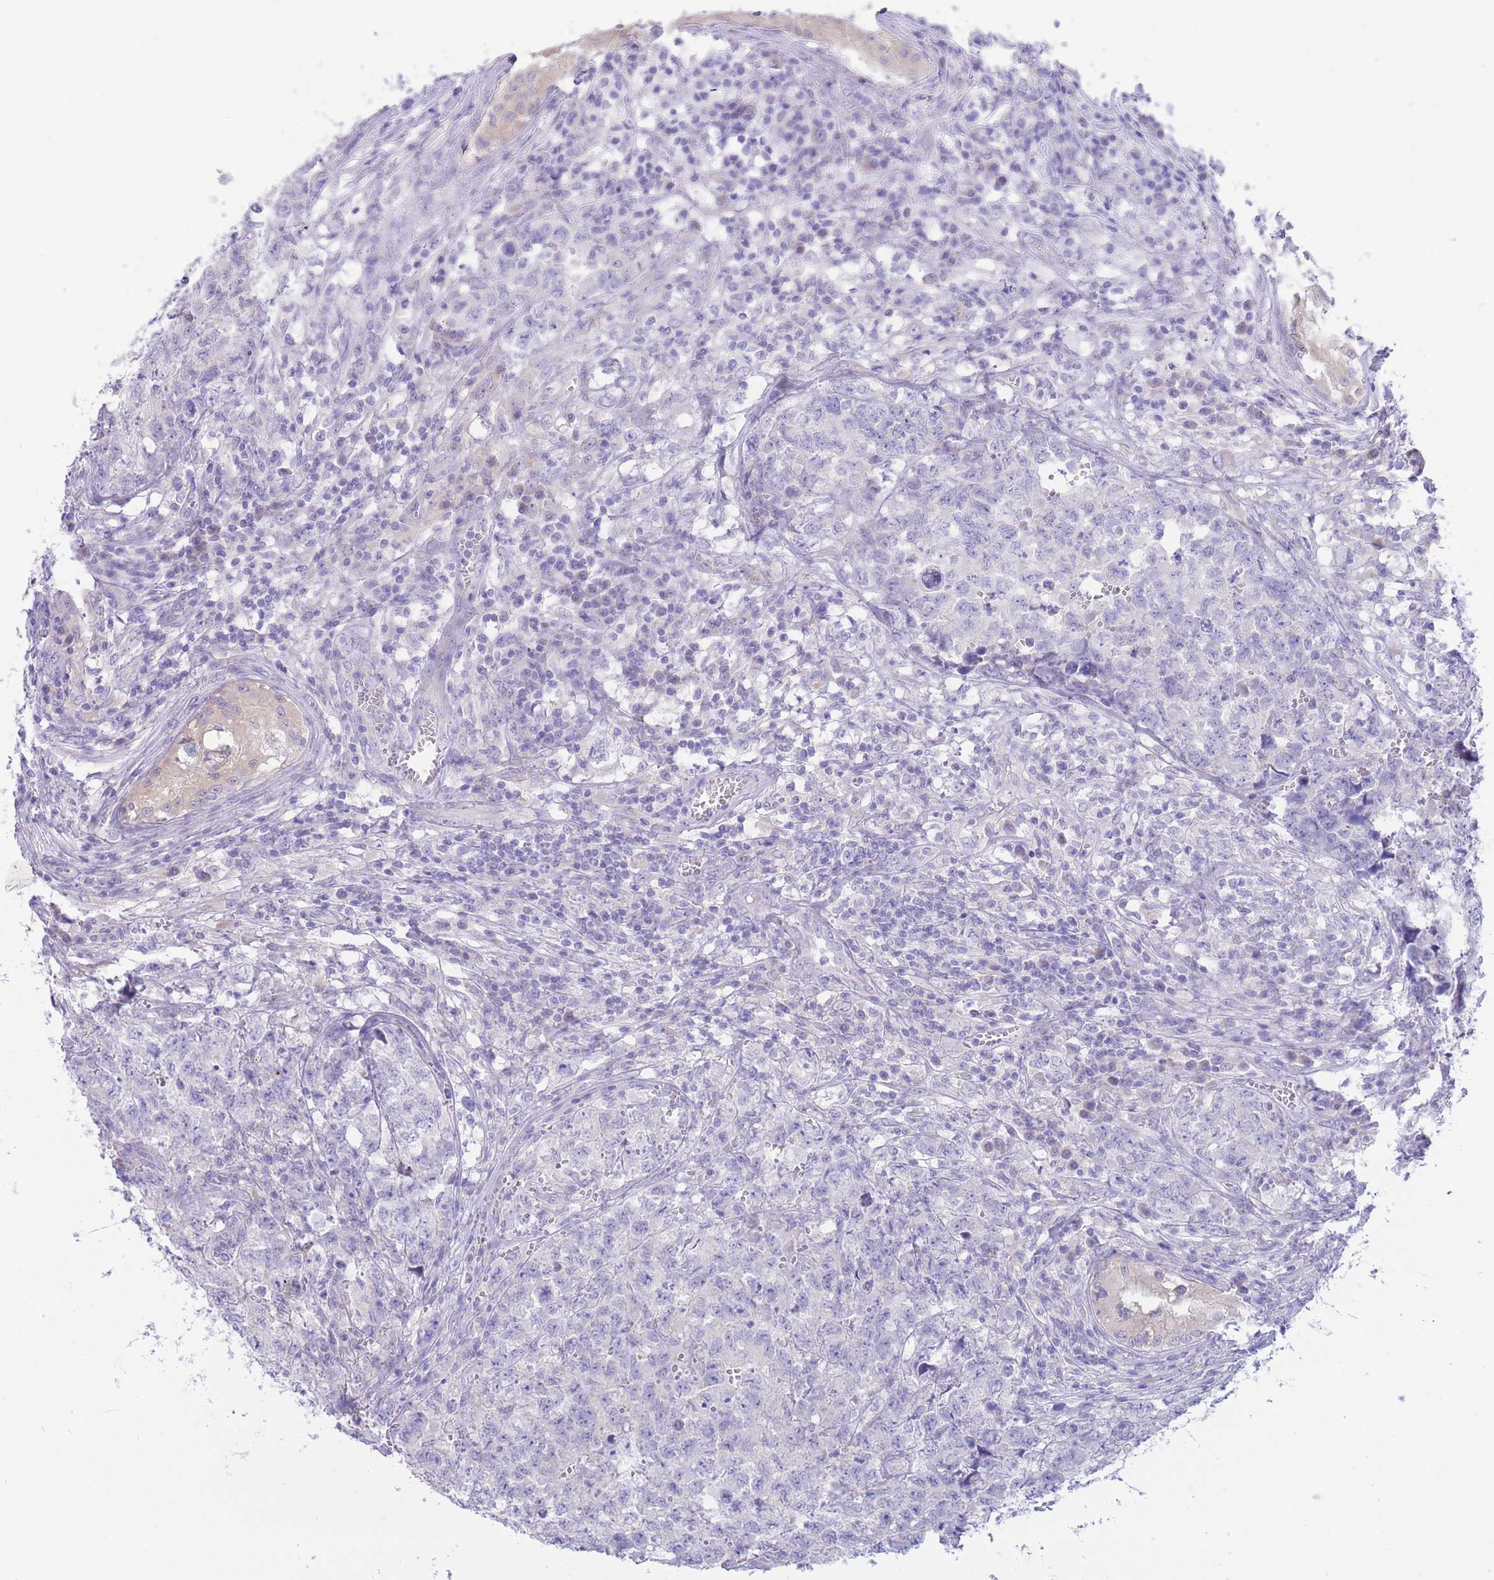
{"staining": {"intensity": "negative", "quantity": "none", "location": "none"}, "tissue": "testis cancer", "cell_type": "Tumor cells", "image_type": "cancer", "snomed": [{"axis": "morphology", "description": "Carcinoma, Embryonal, NOS"}, {"axis": "topography", "description": "Testis"}], "caption": "The image shows no significant expression in tumor cells of testis cancer (embryonal carcinoma). (DAB immunohistochemistry, high magnification).", "gene": "FAH", "patient": {"sex": "male", "age": 31}}